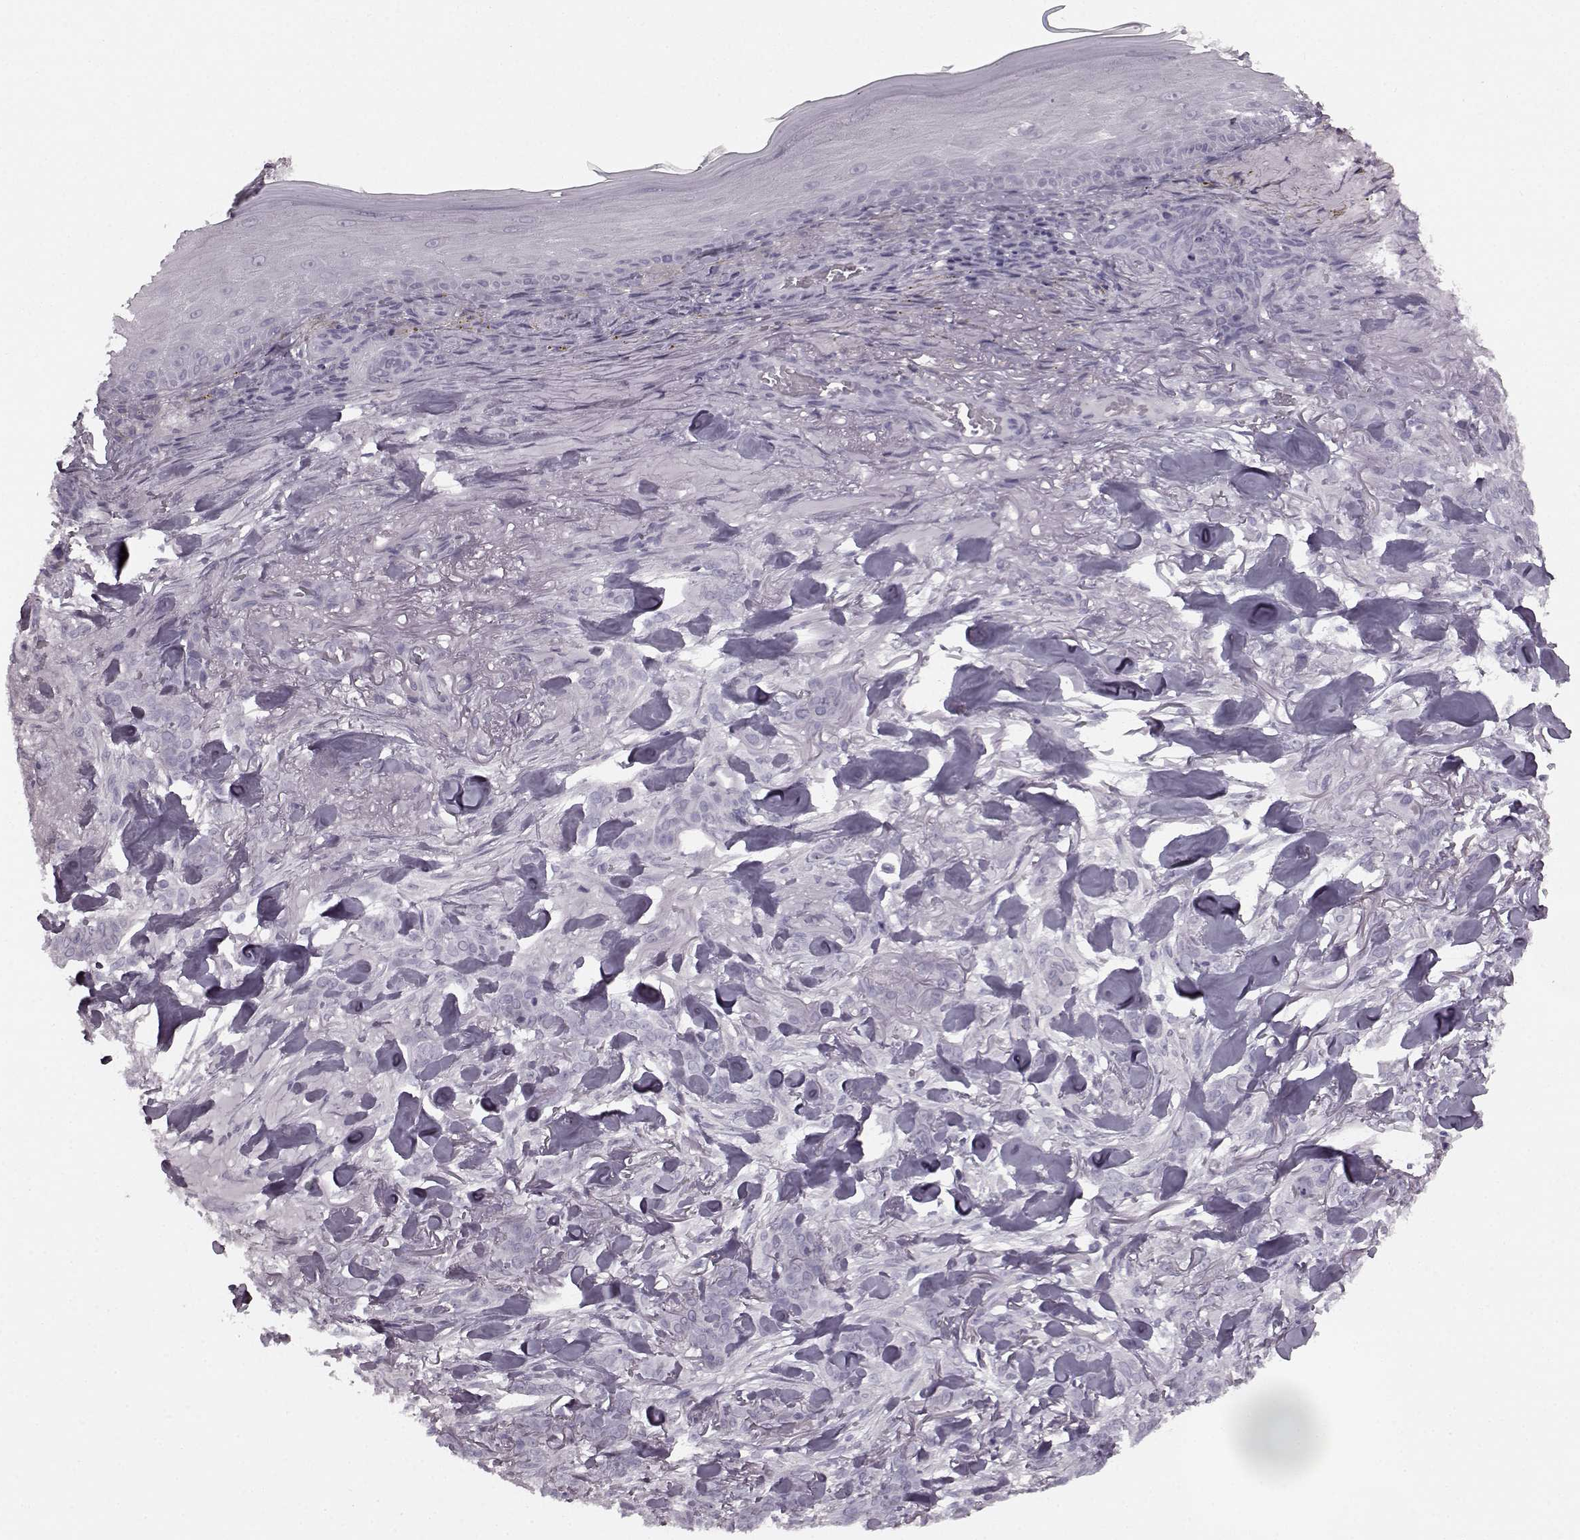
{"staining": {"intensity": "negative", "quantity": "none", "location": "none"}, "tissue": "skin cancer", "cell_type": "Tumor cells", "image_type": "cancer", "snomed": [{"axis": "morphology", "description": "Basal cell carcinoma"}, {"axis": "topography", "description": "Skin"}], "caption": "Basal cell carcinoma (skin) was stained to show a protein in brown. There is no significant expression in tumor cells.", "gene": "SEMG2", "patient": {"sex": "female", "age": 61}}